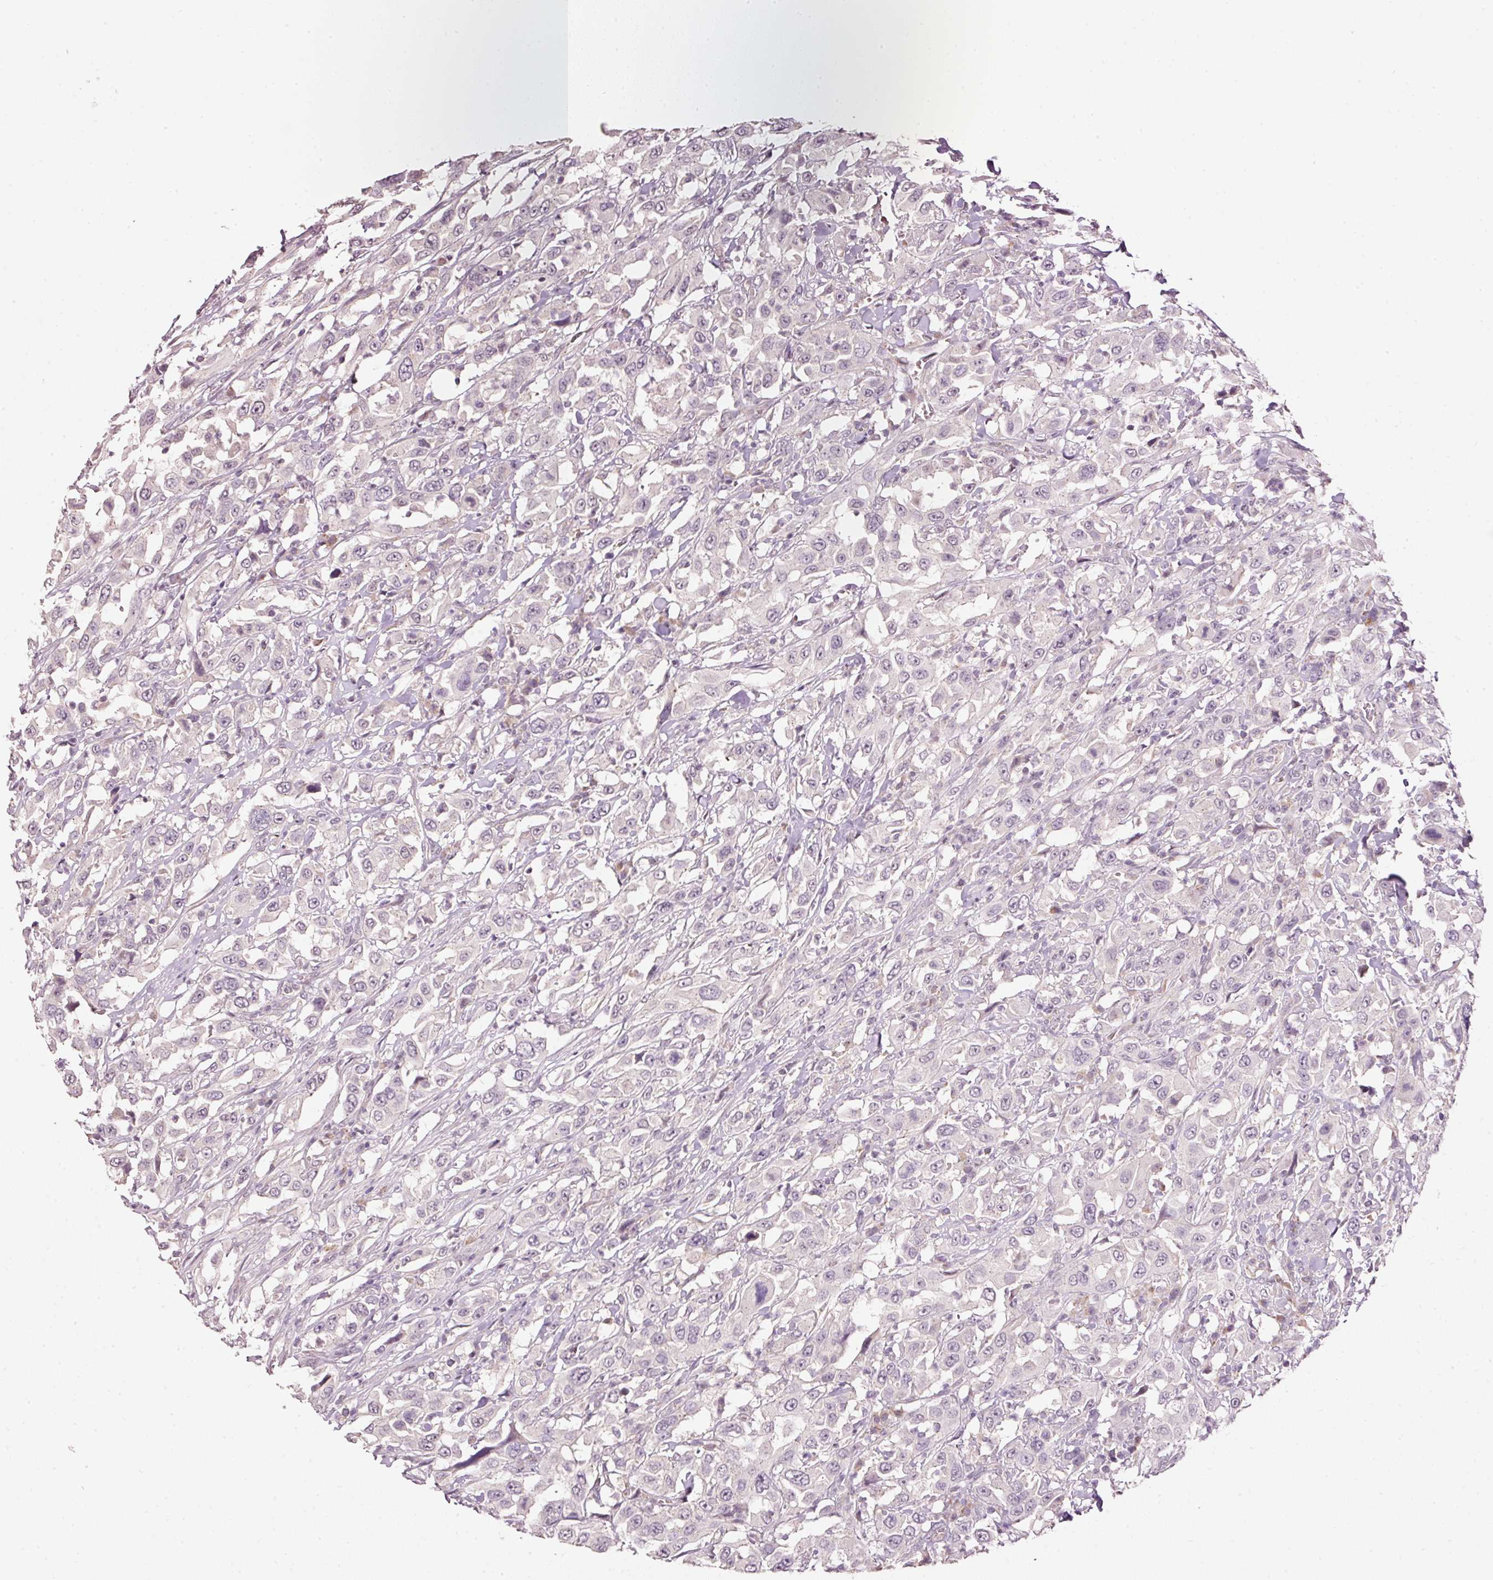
{"staining": {"intensity": "negative", "quantity": "none", "location": "none"}, "tissue": "urothelial cancer", "cell_type": "Tumor cells", "image_type": "cancer", "snomed": [{"axis": "morphology", "description": "Urothelial carcinoma, High grade"}, {"axis": "topography", "description": "Urinary bladder"}], "caption": "The image reveals no significant staining in tumor cells of urothelial cancer. (DAB (3,3'-diaminobenzidine) immunohistochemistry (IHC) visualized using brightfield microscopy, high magnification).", "gene": "TOB2", "patient": {"sex": "male", "age": 61}}